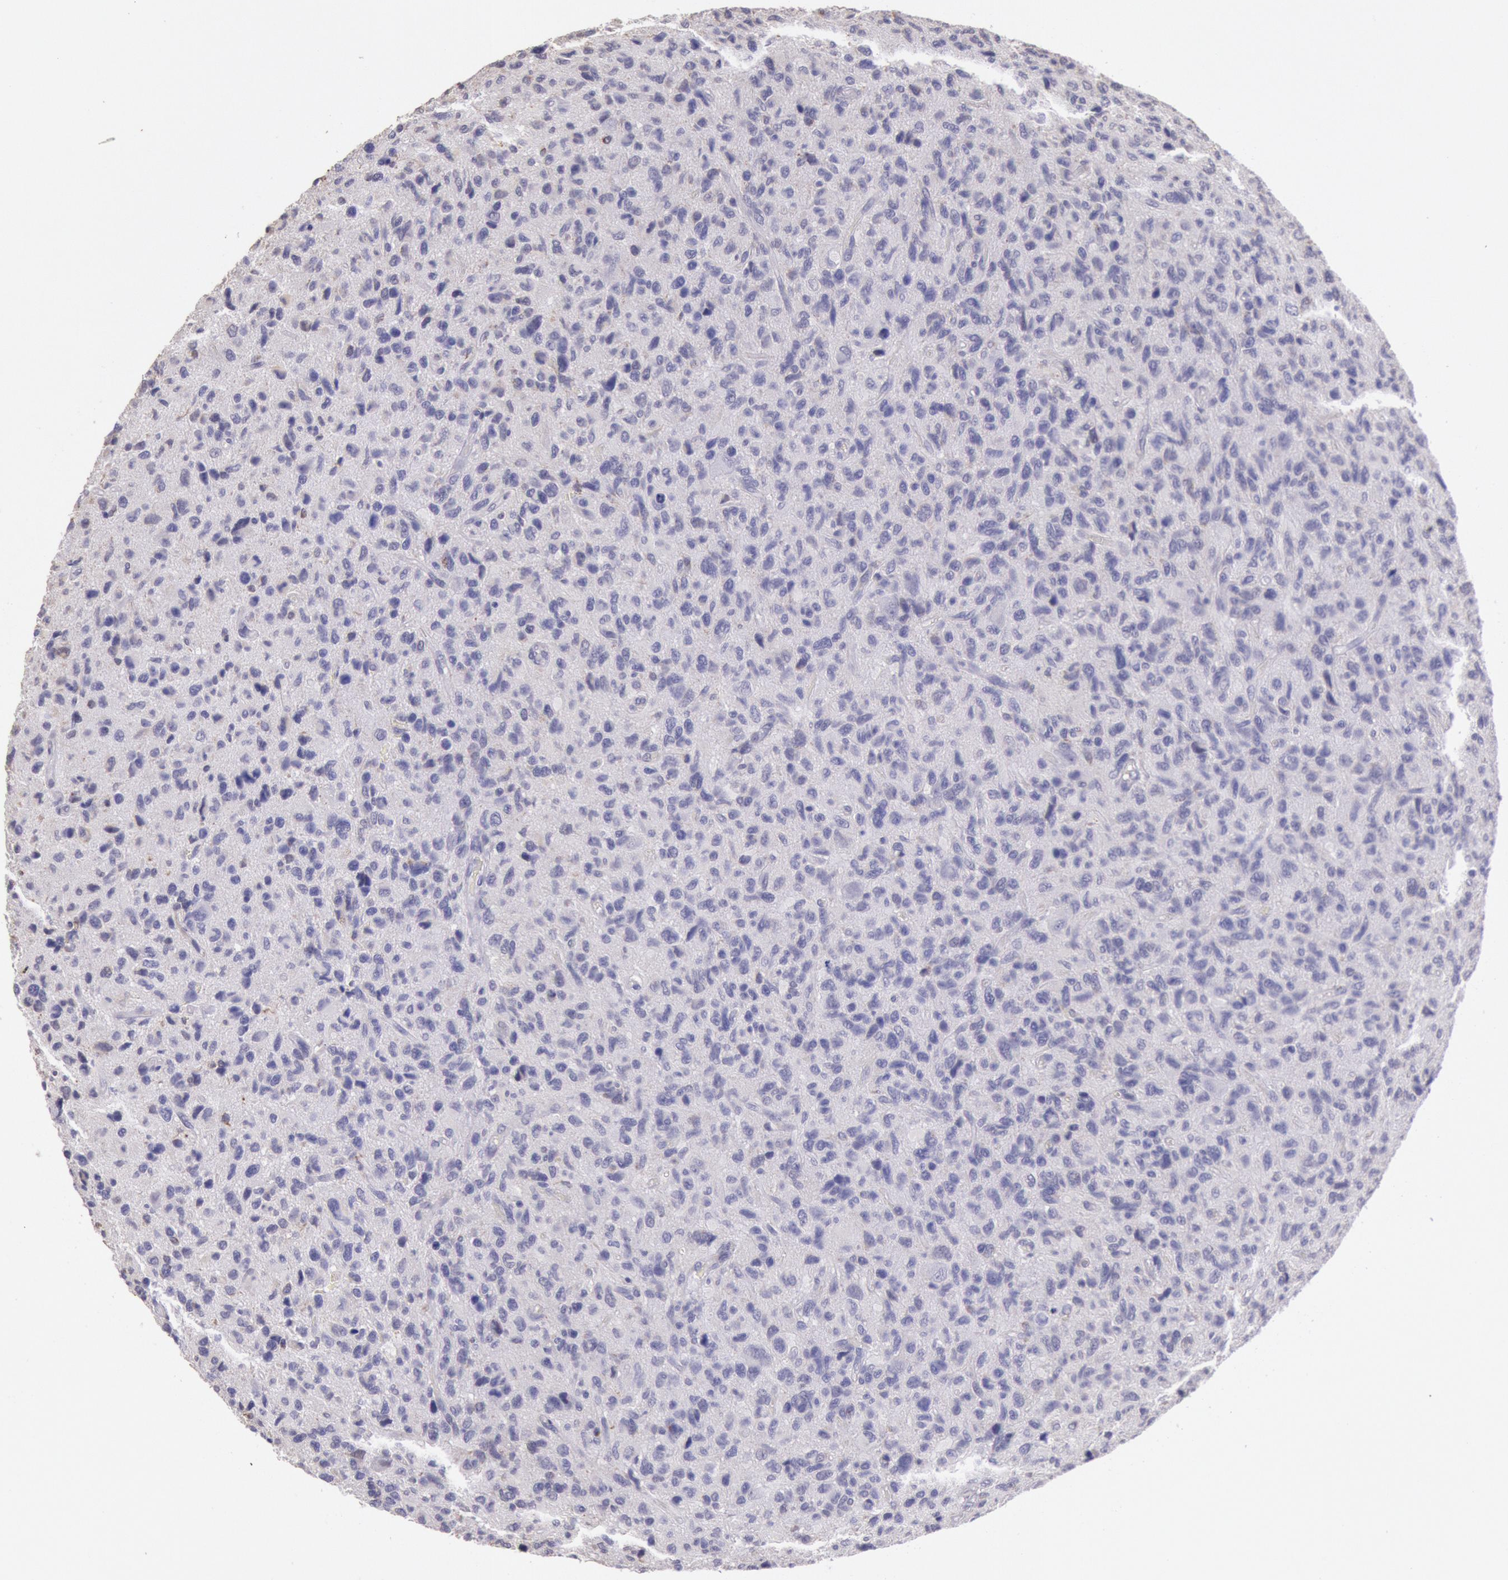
{"staining": {"intensity": "negative", "quantity": "none", "location": "none"}, "tissue": "glioma", "cell_type": "Tumor cells", "image_type": "cancer", "snomed": [{"axis": "morphology", "description": "Glioma, malignant, High grade"}, {"axis": "topography", "description": "Brain"}], "caption": "IHC of human glioma displays no positivity in tumor cells.", "gene": "FRMD6", "patient": {"sex": "female", "age": 60}}